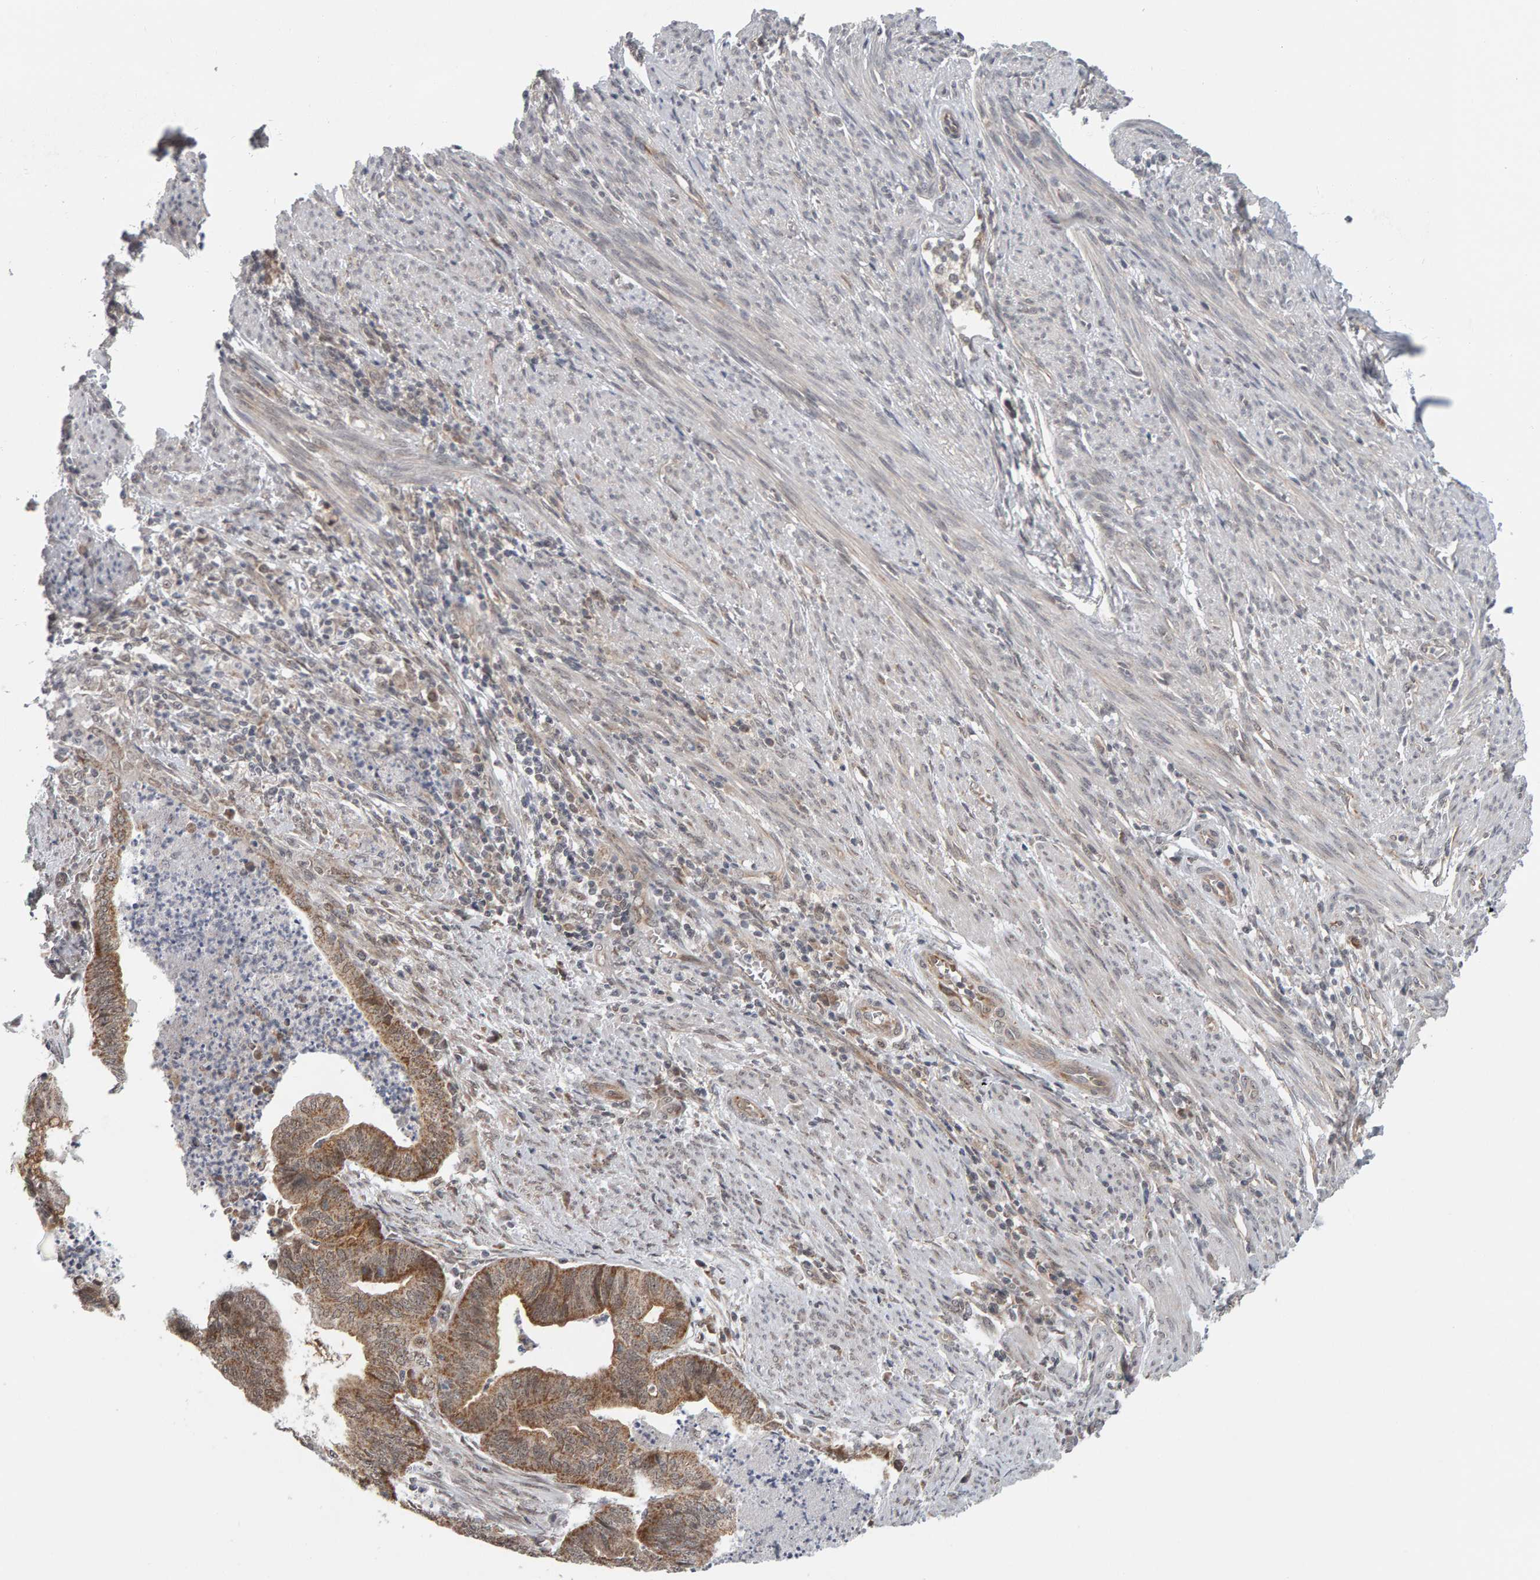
{"staining": {"intensity": "moderate", "quantity": ">75%", "location": "cytoplasmic/membranous"}, "tissue": "endometrial cancer", "cell_type": "Tumor cells", "image_type": "cancer", "snomed": [{"axis": "morphology", "description": "Polyp, NOS"}, {"axis": "morphology", "description": "Adenocarcinoma, NOS"}, {"axis": "morphology", "description": "Adenoma, NOS"}, {"axis": "topography", "description": "Endometrium"}], "caption": "An immunohistochemistry (IHC) photomicrograph of neoplastic tissue is shown. Protein staining in brown shows moderate cytoplasmic/membranous positivity in endometrial cancer within tumor cells.", "gene": "DAP3", "patient": {"sex": "female", "age": 79}}